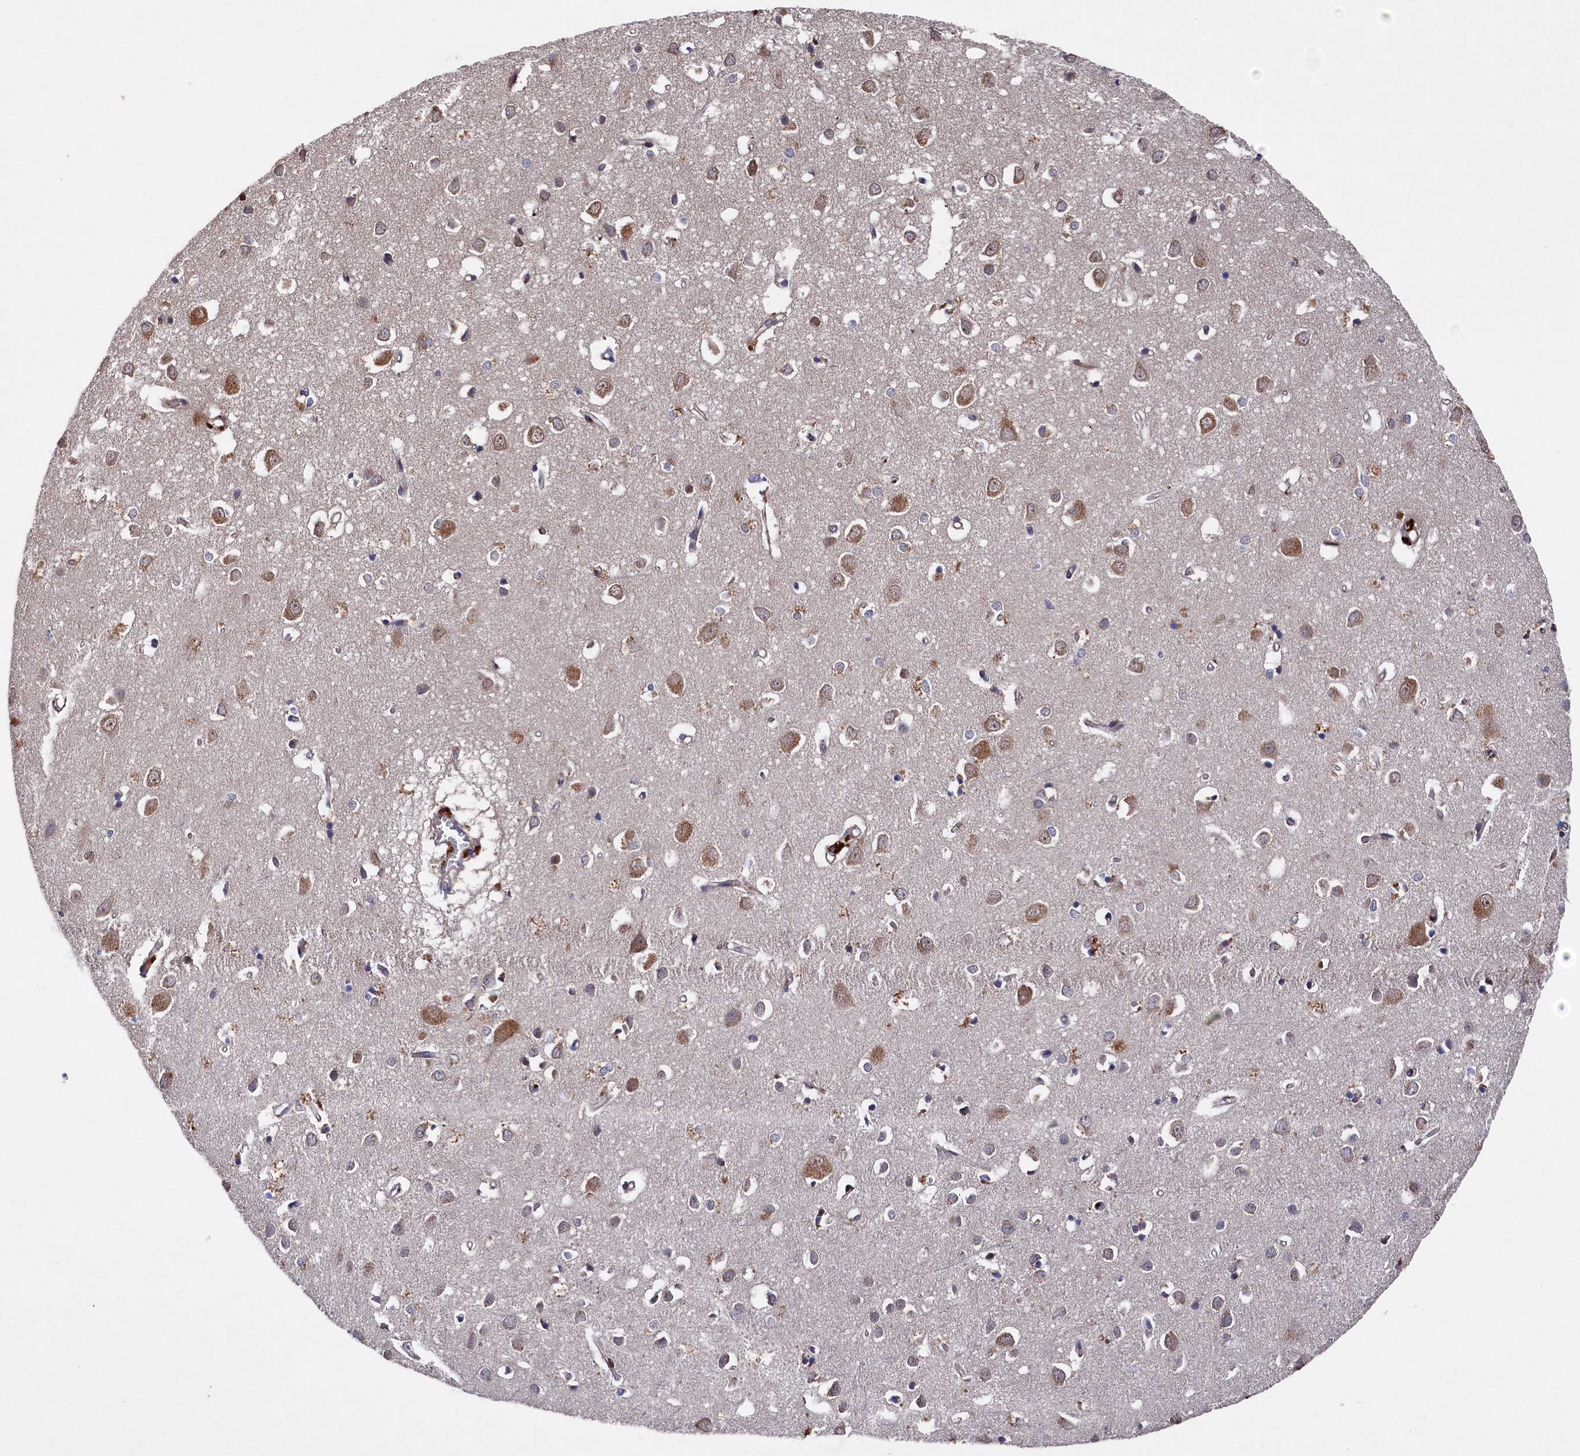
{"staining": {"intensity": "strong", "quantity": ">75%", "location": "cytoplasmic/membranous,nuclear"}, "tissue": "cerebral cortex", "cell_type": "Endothelial cells", "image_type": "normal", "snomed": [{"axis": "morphology", "description": "Normal tissue, NOS"}, {"axis": "topography", "description": "Cerebral cortex"}], "caption": "Immunohistochemistry (IHC) (DAB) staining of normal human cerebral cortex shows strong cytoplasmic/membranous,nuclear protein positivity in about >75% of endothelial cells.", "gene": "SUPV3L1", "patient": {"sex": "female", "age": 64}}